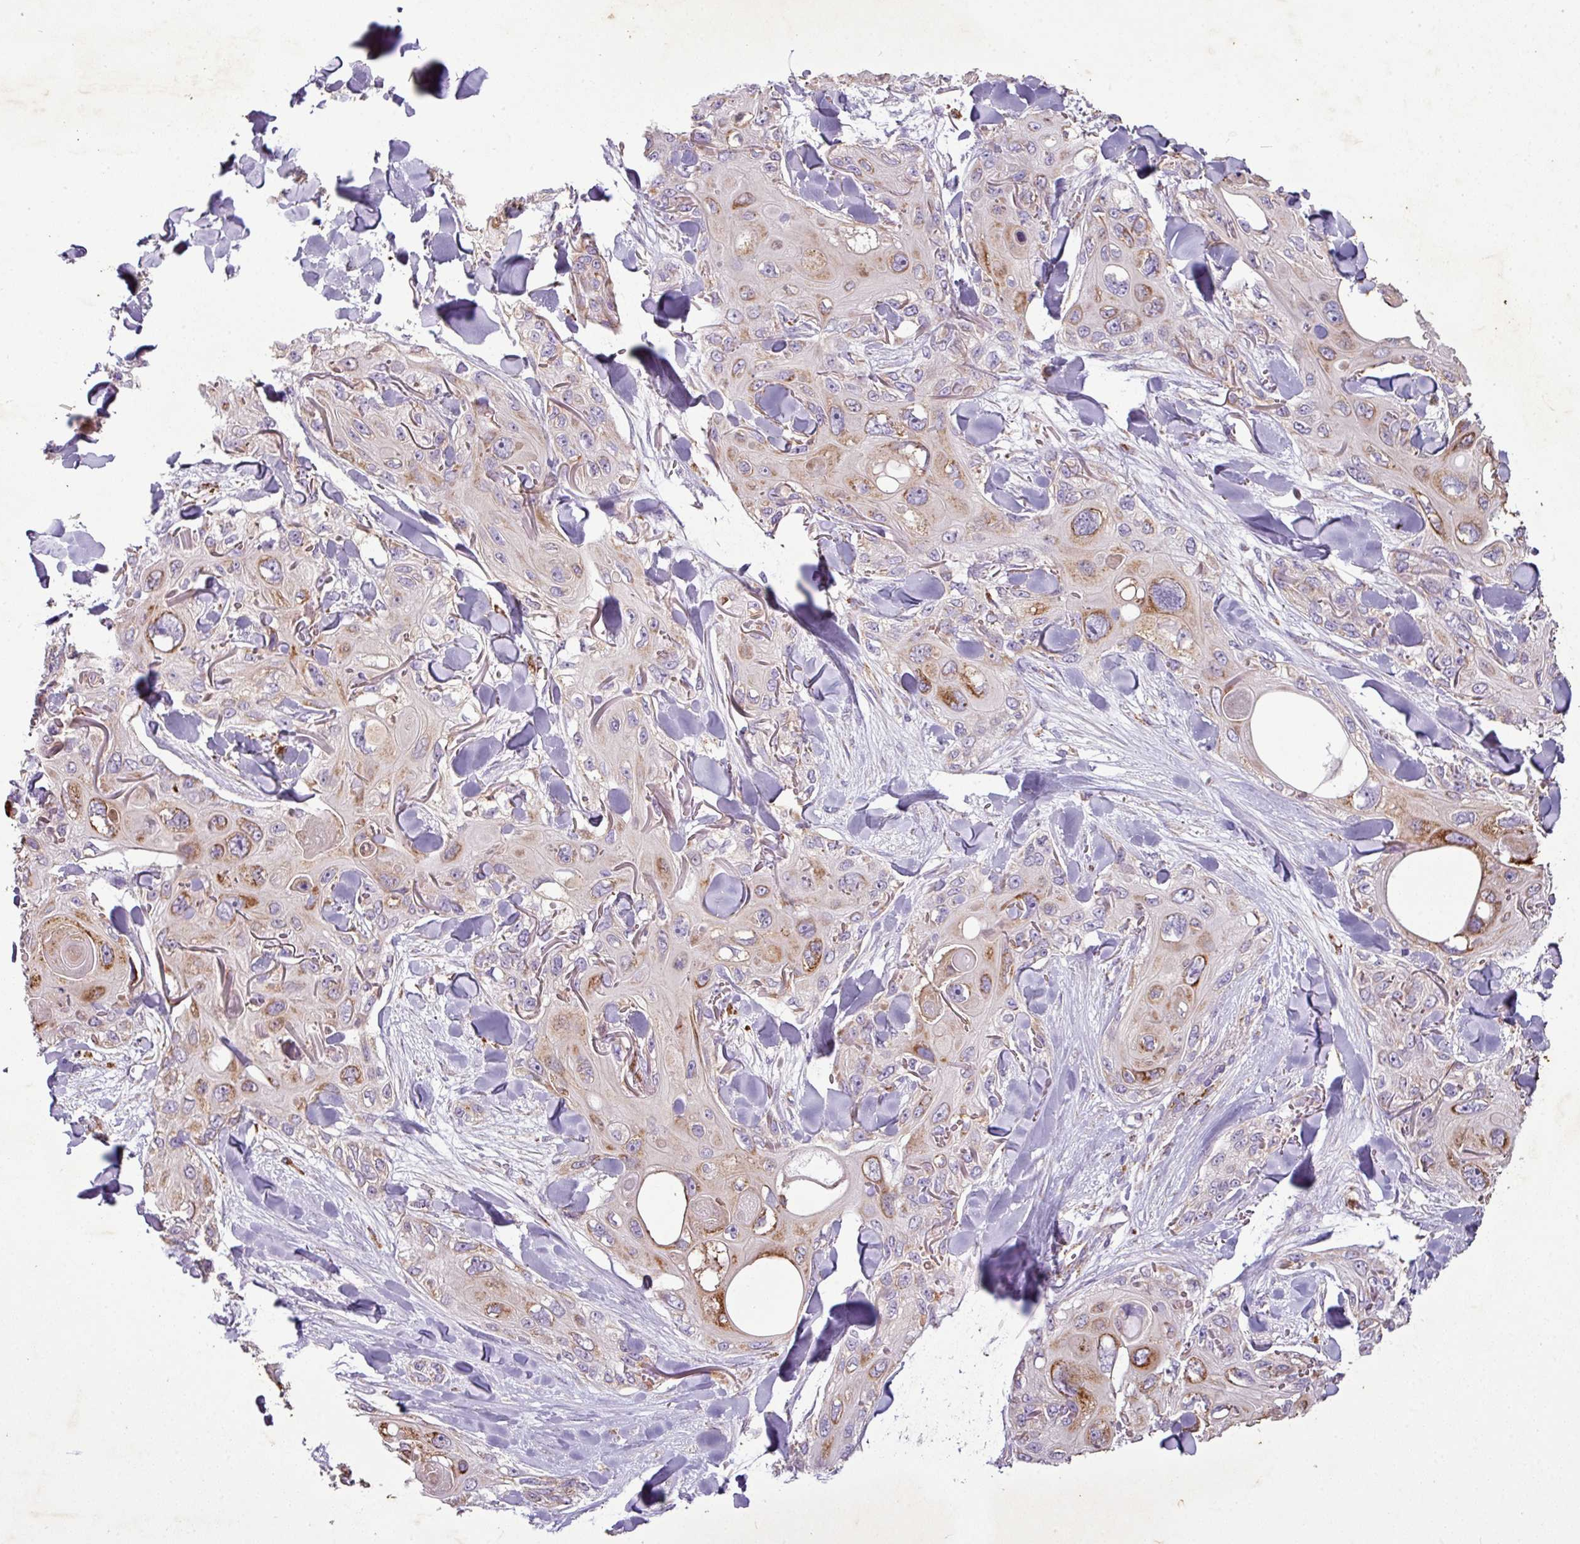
{"staining": {"intensity": "weak", "quantity": "25%-75%", "location": "cytoplasmic/membranous"}, "tissue": "skin cancer", "cell_type": "Tumor cells", "image_type": "cancer", "snomed": [{"axis": "morphology", "description": "Normal tissue, NOS"}, {"axis": "morphology", "description": "Squamous cell carcinoma, NOS"}, {"axis": "topography", "description": "Skin"}], "caption": "Skin squamous cell carcinoma was stained to show a protein in brown. There is low levels of weak cytoplasmic/membranous expression in about 25%-75% of tumor cells.", "gene": "SQOR", "patient": {"sex": "male", "age": 72}}